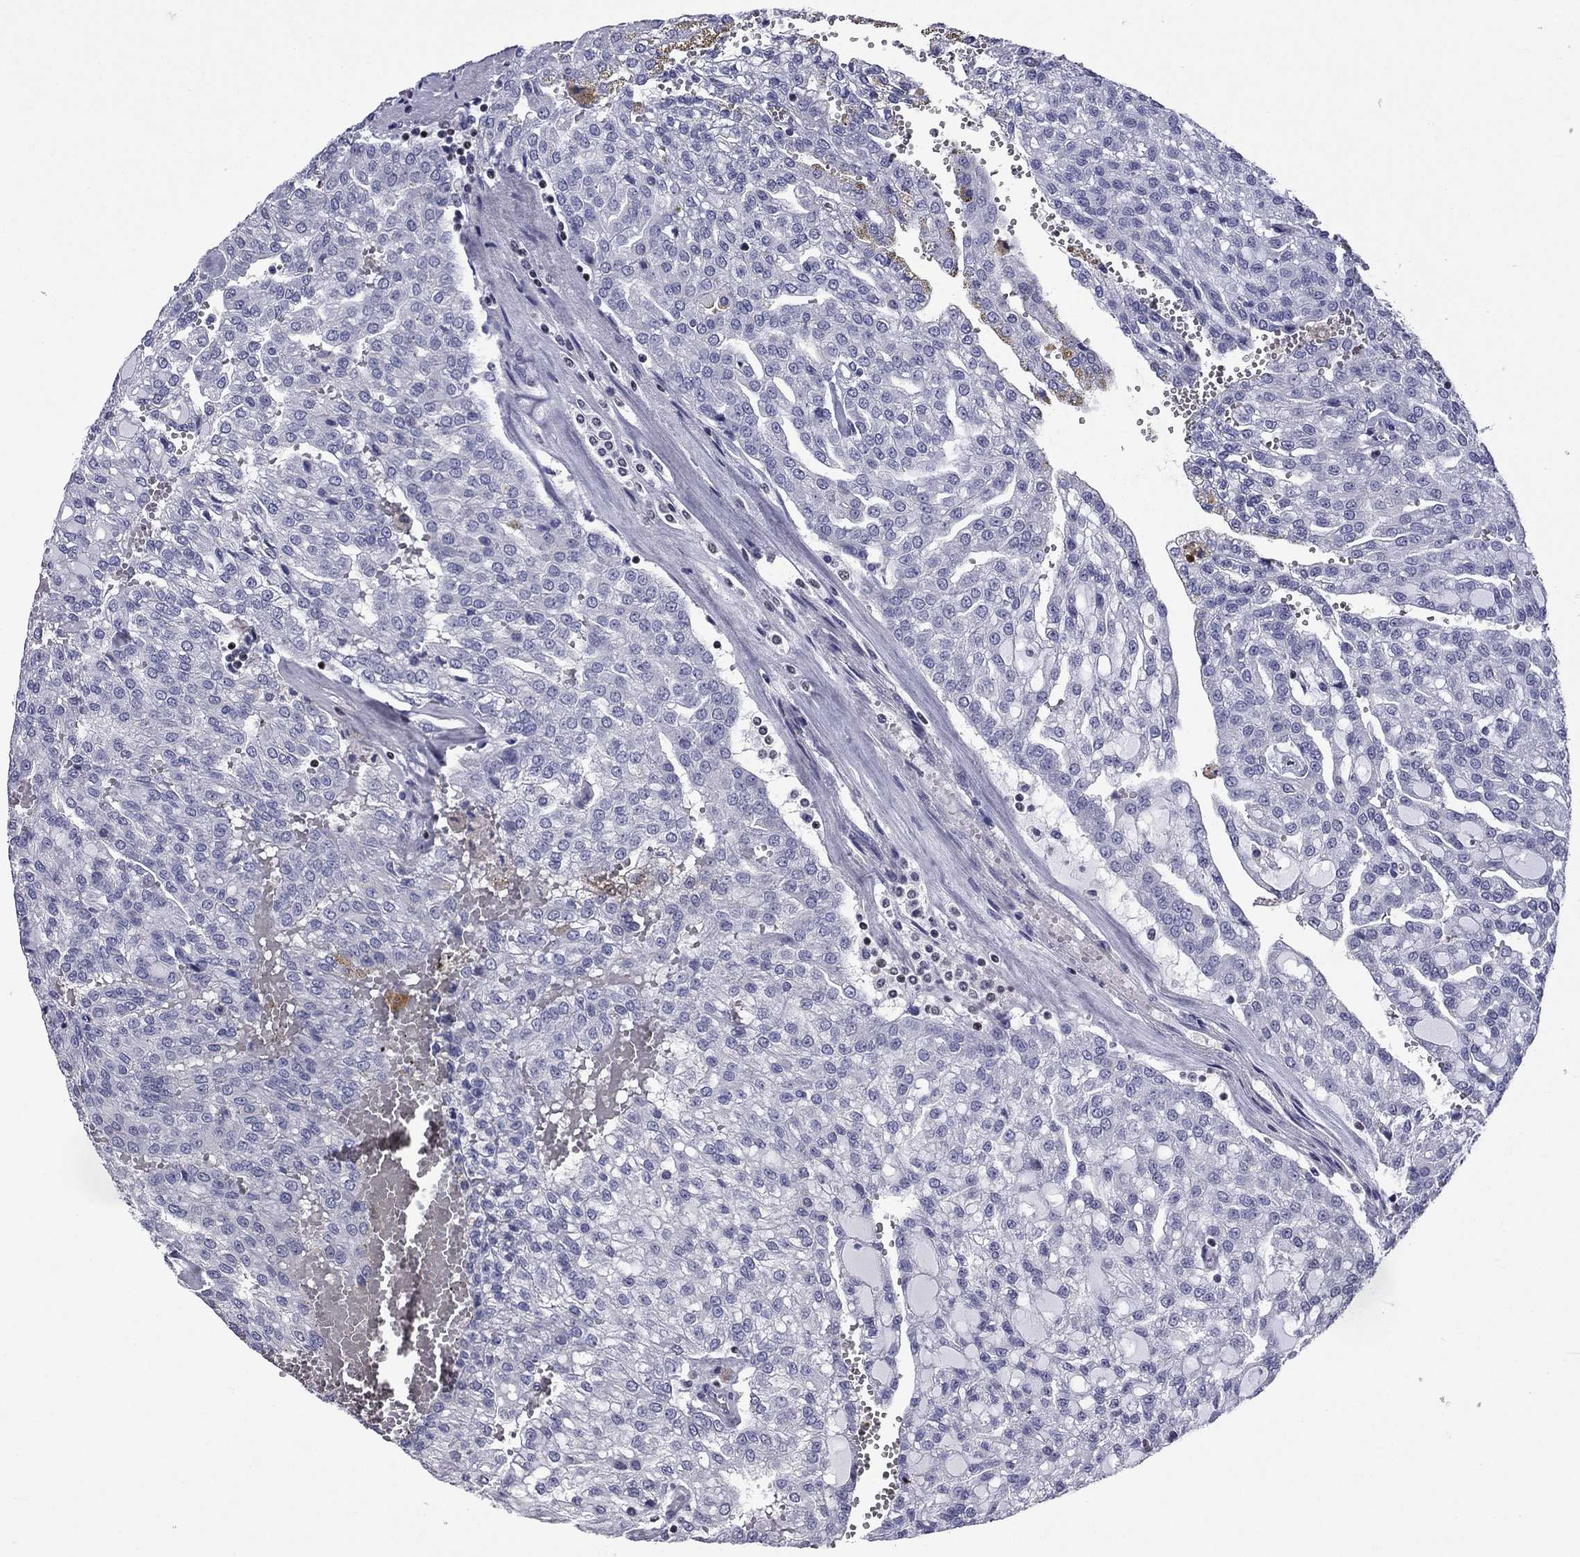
{"staining": {"intensity": "negative", "quantity": "none", "location": "none"}, "tissue": "renal cancer", "cell_type": "Tumor cells", "image_type": "cancer", "snomed": [{"axis": "morphology", "description": "Adenocarcinoma, NOS"}, {"axis": "topography", "description": "Kidney"}], "caption": "Histopathology image shows no significant protein expression in tumor cells of adenocarcinoma (renal).", "gene": "IKZF3", "patient": {"sex": "male", "age": 63}}